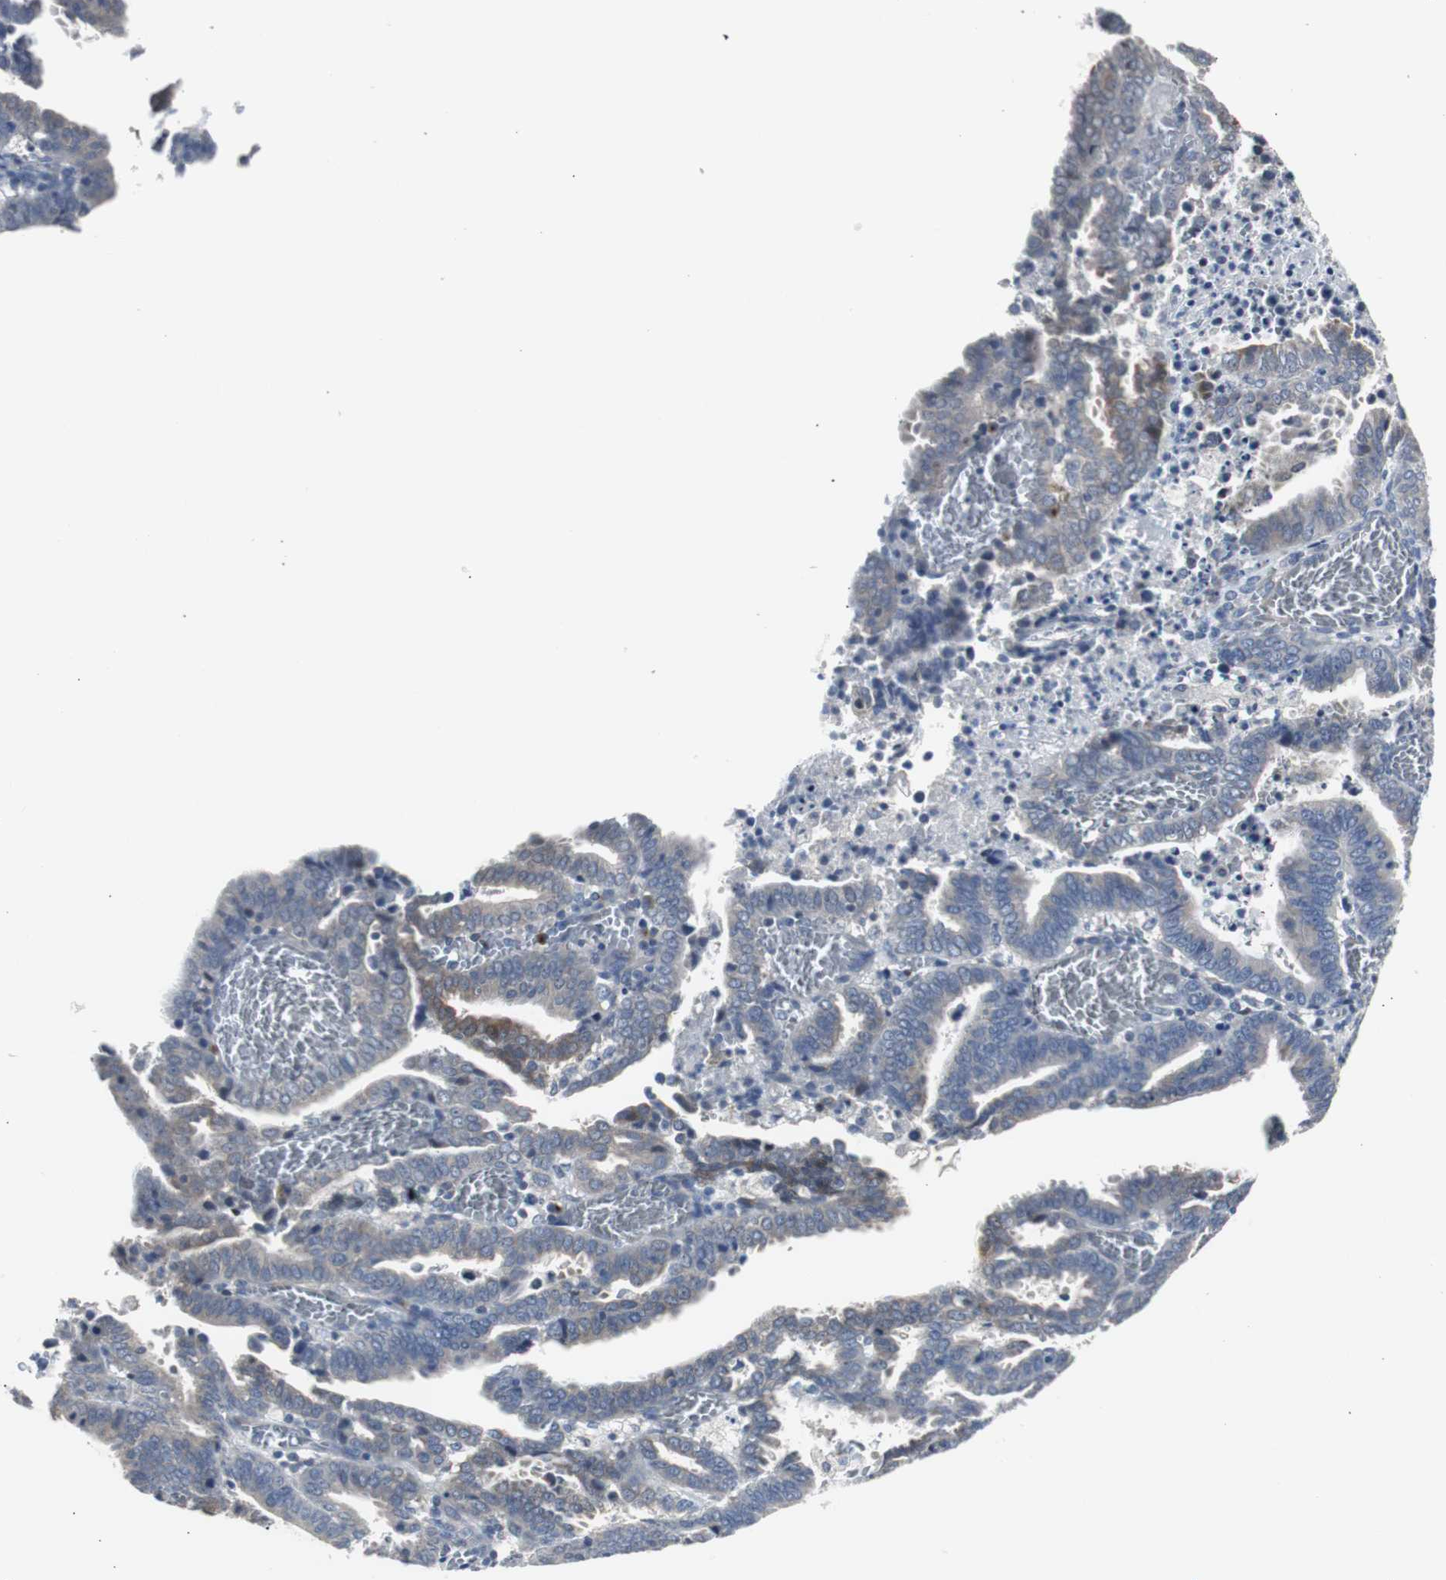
{"staining": {"intensity": "weak", "quantity": "<25%", "location": "cytoplasmic/membranous"}, "tissue": "endometrial cancer", "cell_type": "Tumor cells", "image_type": "cancer", "snomed": [{"axis": "morphology", "description": "Adenocarcinoma, NOS"}, {"axis": "topography", "description": "Uterus"}], "caption": "DAB immunohistochemical staining of human endometrial cancer shows no significant expression in tumor cells. The staining was performed using DAB (3,3'-diaminobenzidine) to visualize the protein expression in brown, while the nuclei were stained in blue with hematoxylin (Magnification: 20x).", "gene": "SOX30", "patient": {"sex": "female", "age": 83}}